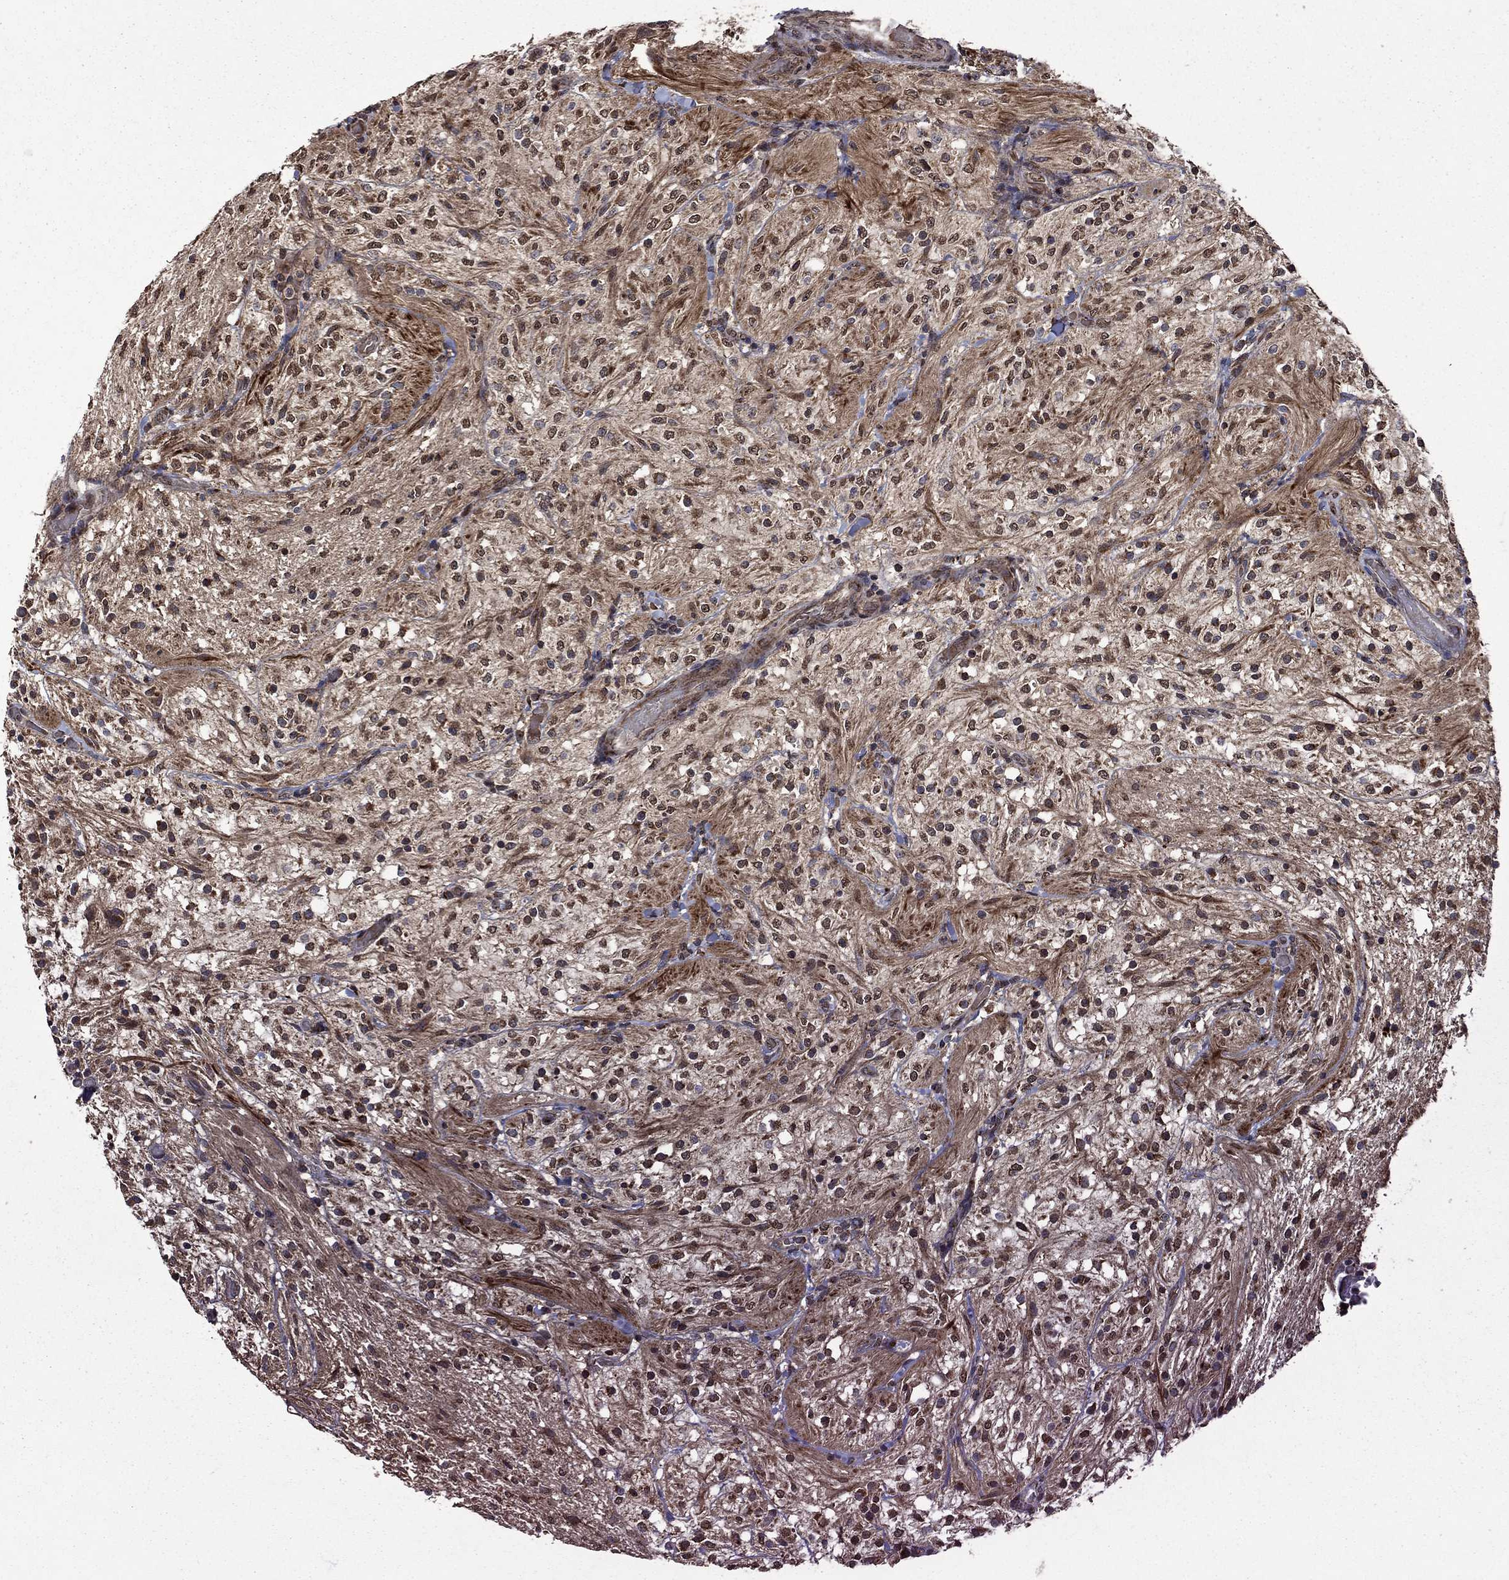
{"staining": {"intensity": "moderate", "quantity": "25%-75%", "location": "cytoplasmic/membranous,nuclear"}, "tissue": "glioma", "cell_type": "Tumor cells", "image_type": "cancer", "snomed": [{"axis": "morphology", "description": "Glioma, malignant, Low grade"}, {"axis": "topography", "description": "Brain"}], "caption": "The immunohistochemical stain shows moderate cytoplasmic/membranous and nuclear staining in tumor cells of glioma tissue.", "gene": "ITM2B", "patient": {"sex": "male", "age": 3}}